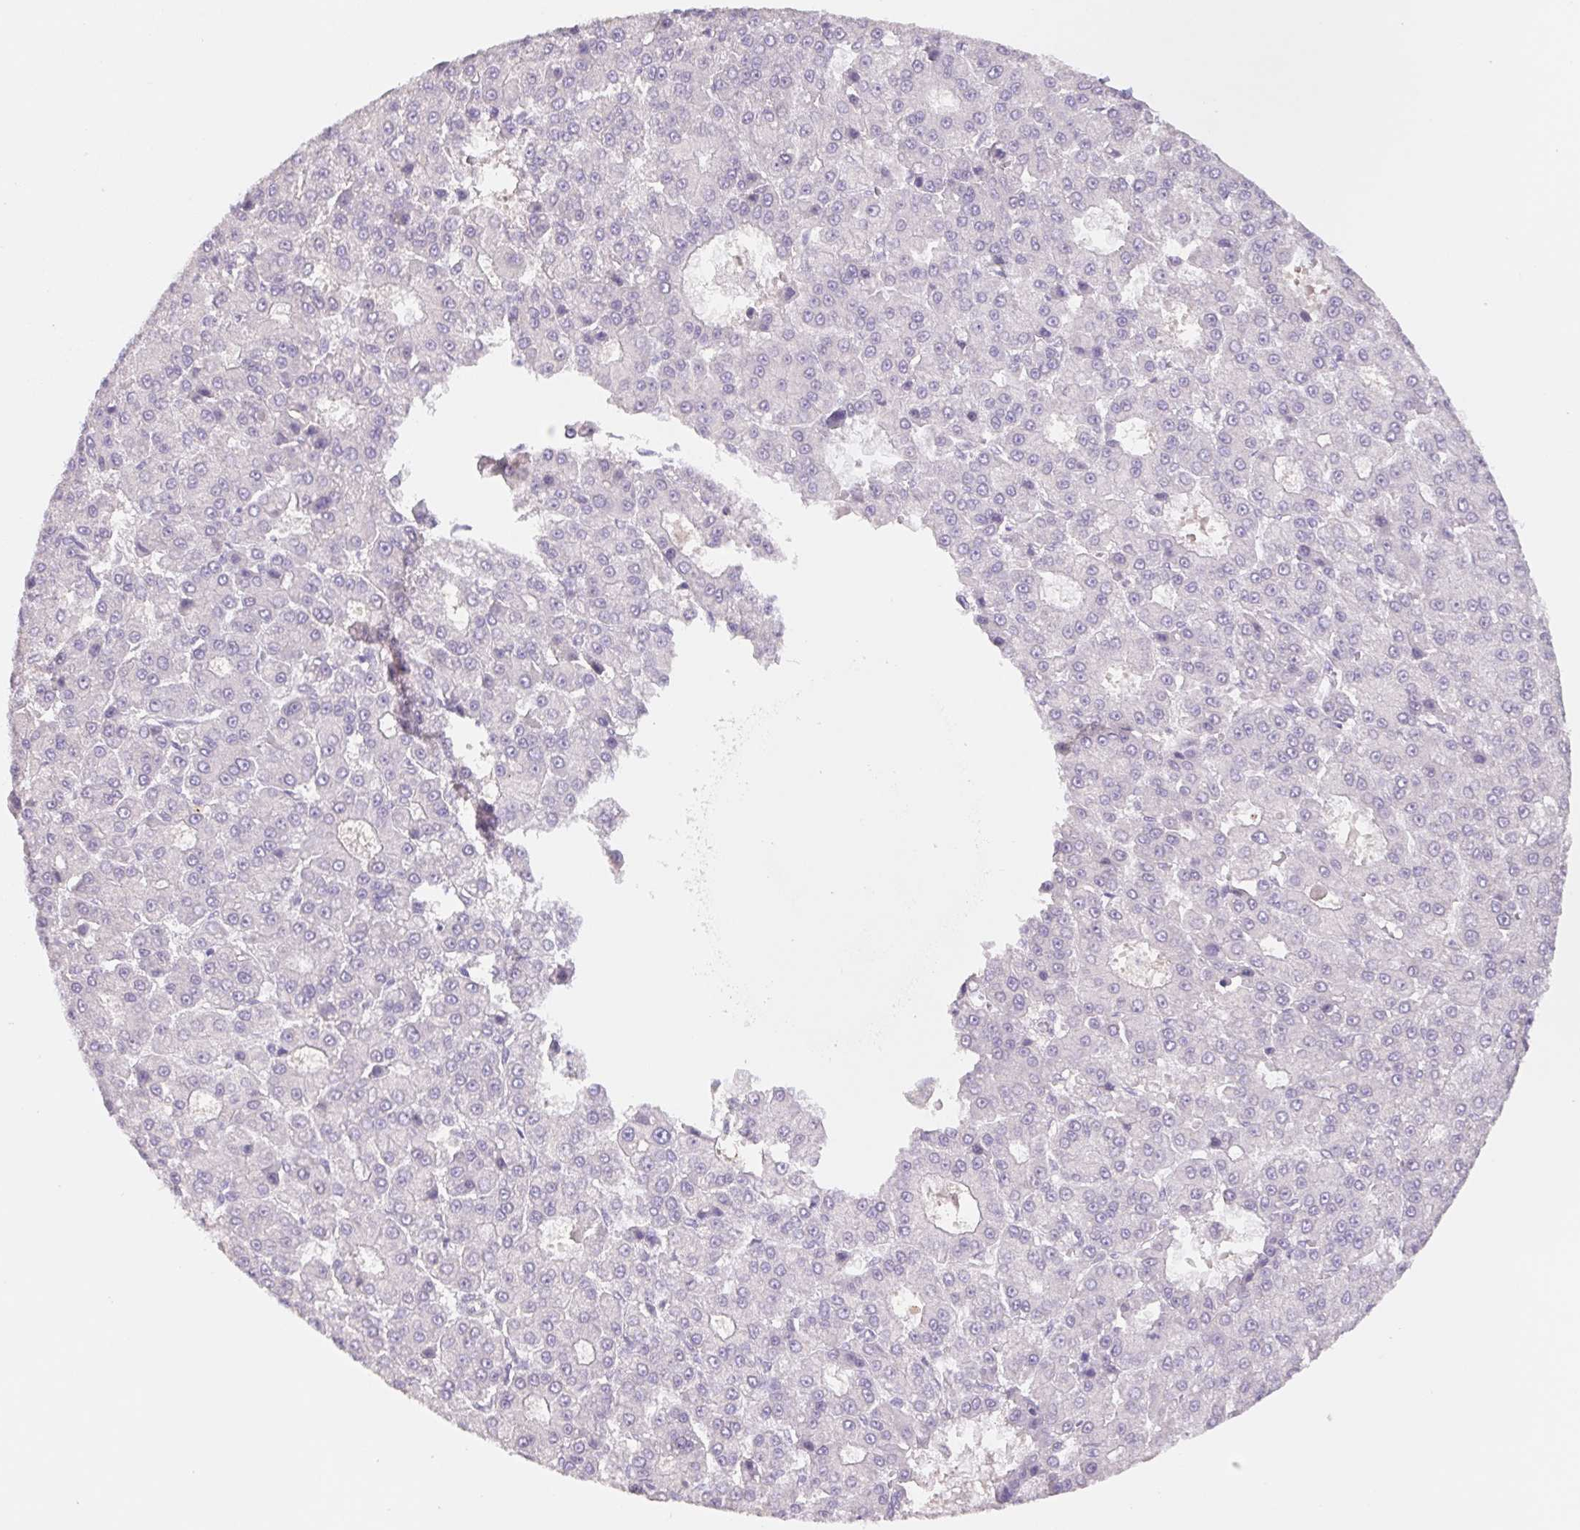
{"staining": {"intensity": "negative", "quantity": "none", "location": "none"}, "tissue": "liver cancer", "cell_type": "Tumor cells", "image_type": "cancer", "snomed": [{"axis": "morphology", "description": "Carcinoma, Hepatocellular, NOS"}, {"axis": "topography", "description": "Liver"}], "caption": "High power microscopy histopathology image of an IHC image of liver hepatocellular carcinoma, revealing no significant expression in tumor cells.", "gene": "PNMA8B", "patient": {"sex": "male", "age": 70}}